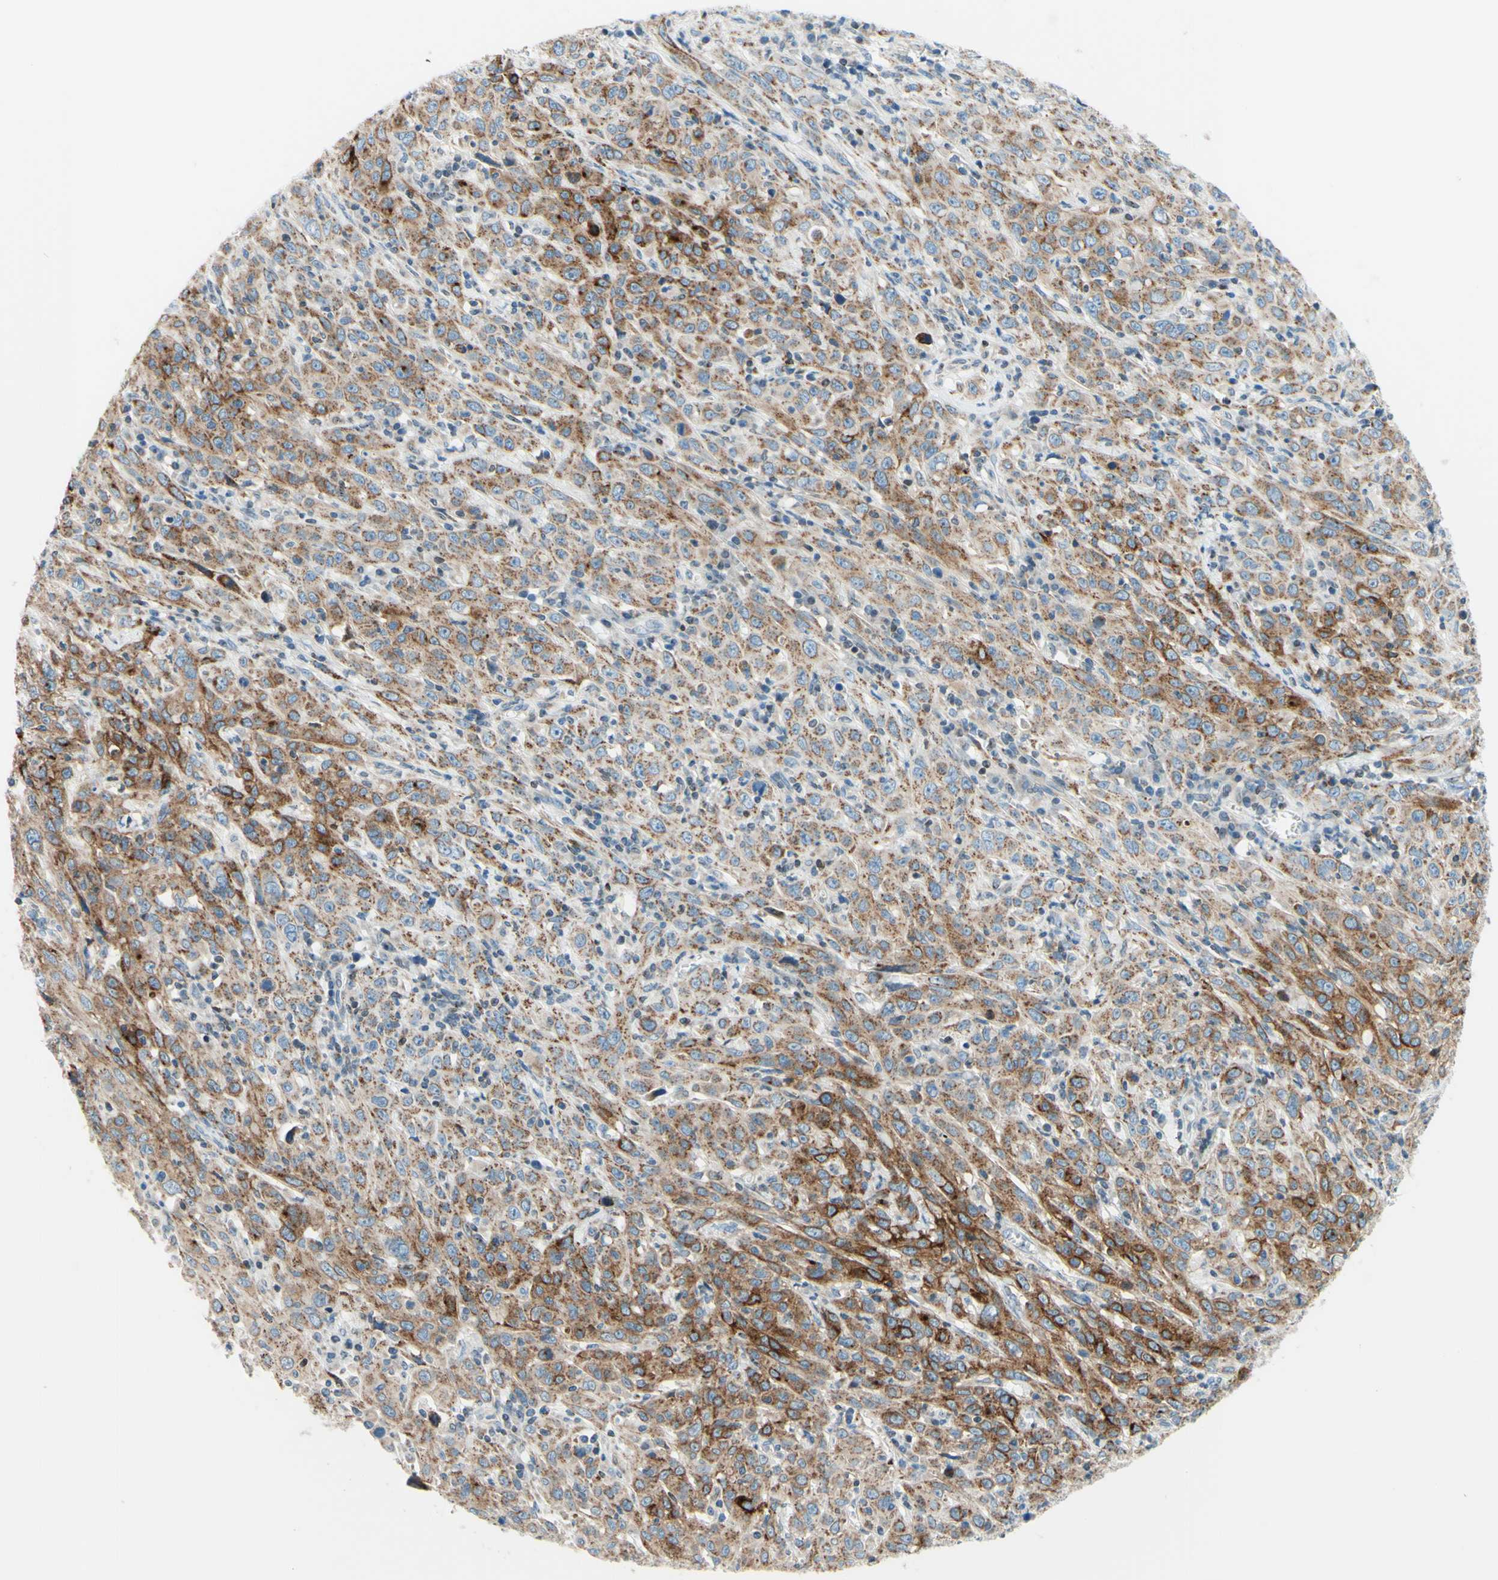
{"staining": {"intensity": "moderate", "quantity": ">75%", "location": "cytoplasmic/membranous"}, "tissue": "cervical cancer", "cell_type": "Tumor cells", "image_type": "cancer", "snomed": [{"axis": "morphology", "description": "Squamous cell carcinoma, NOS"}, {"axis": "topography", "description": "Cervix"}], "caption": "High-magnification brightfield microscopy of squamous cell carcinoma (cervical) stained with DAB (3,3'-diaminobenzidine) (brown) and counterstained with hematoxylin (blue). tumor cells exhibit moderate cytoplasmic/membranous staining is appreciated in about>75% of cells.", "gene": "CBX7", "patient": {"sex": "female", "age": 46}}